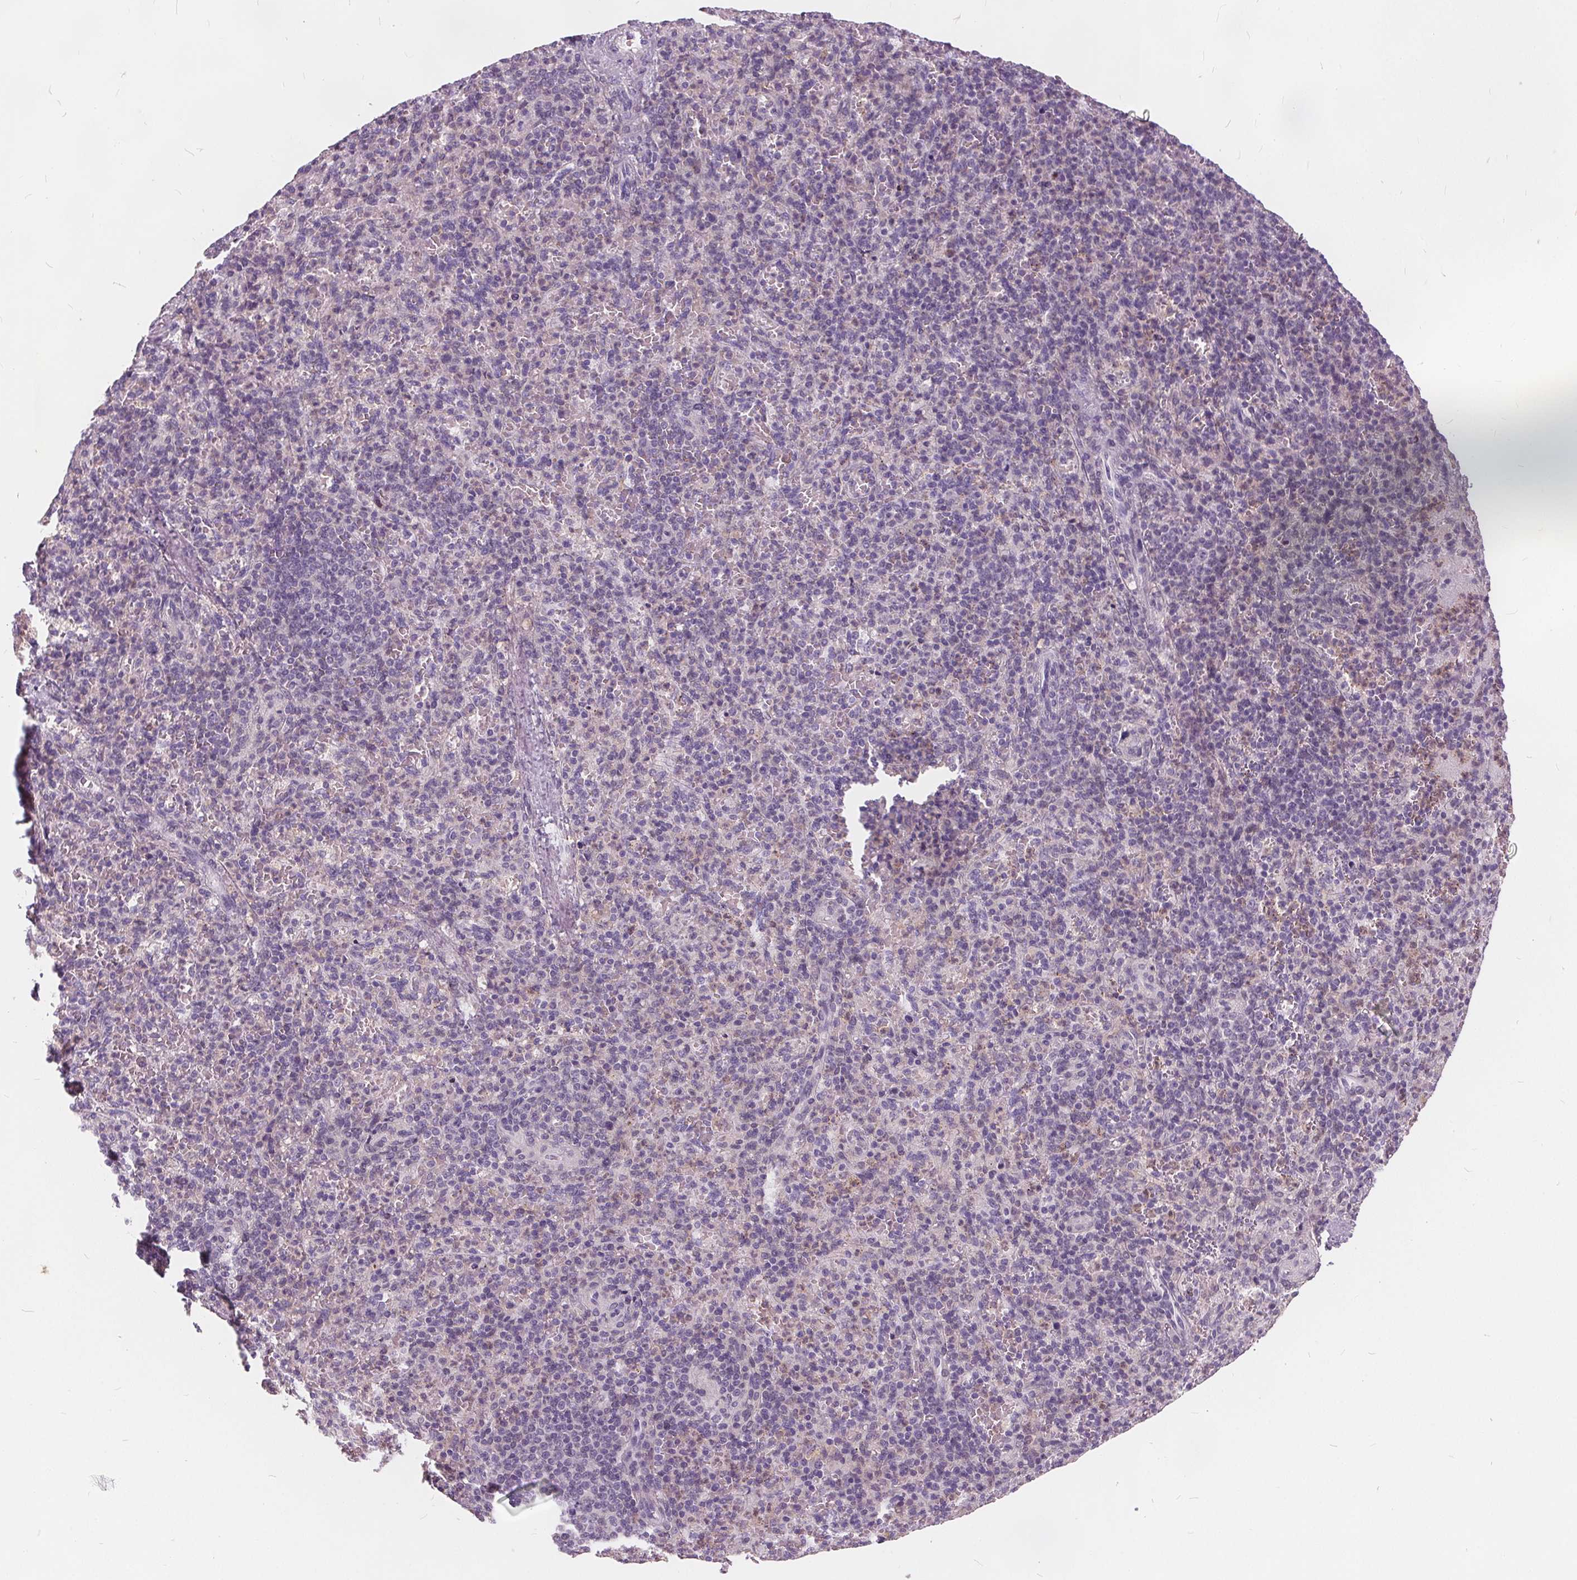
{"staining": {"intensity": "negative", "quantity": "none", "location": "none"}, "tissue": "spleen", "cell_type": "Cells in red pulp", "image_type": "normal", "snomed": [{"axis": "morphology", "description": "Normal tissue, NOS"}, {"axis": "topography", "description": "Spleen"}], "caption": "DAB (3,3'-diaminobenzidine) immunohistochemical staining of unremarkable spleen displays no significant expression in cells in red pulp.", "gene": "HAAO", "patient": {"sex": "female", "age": 74}}